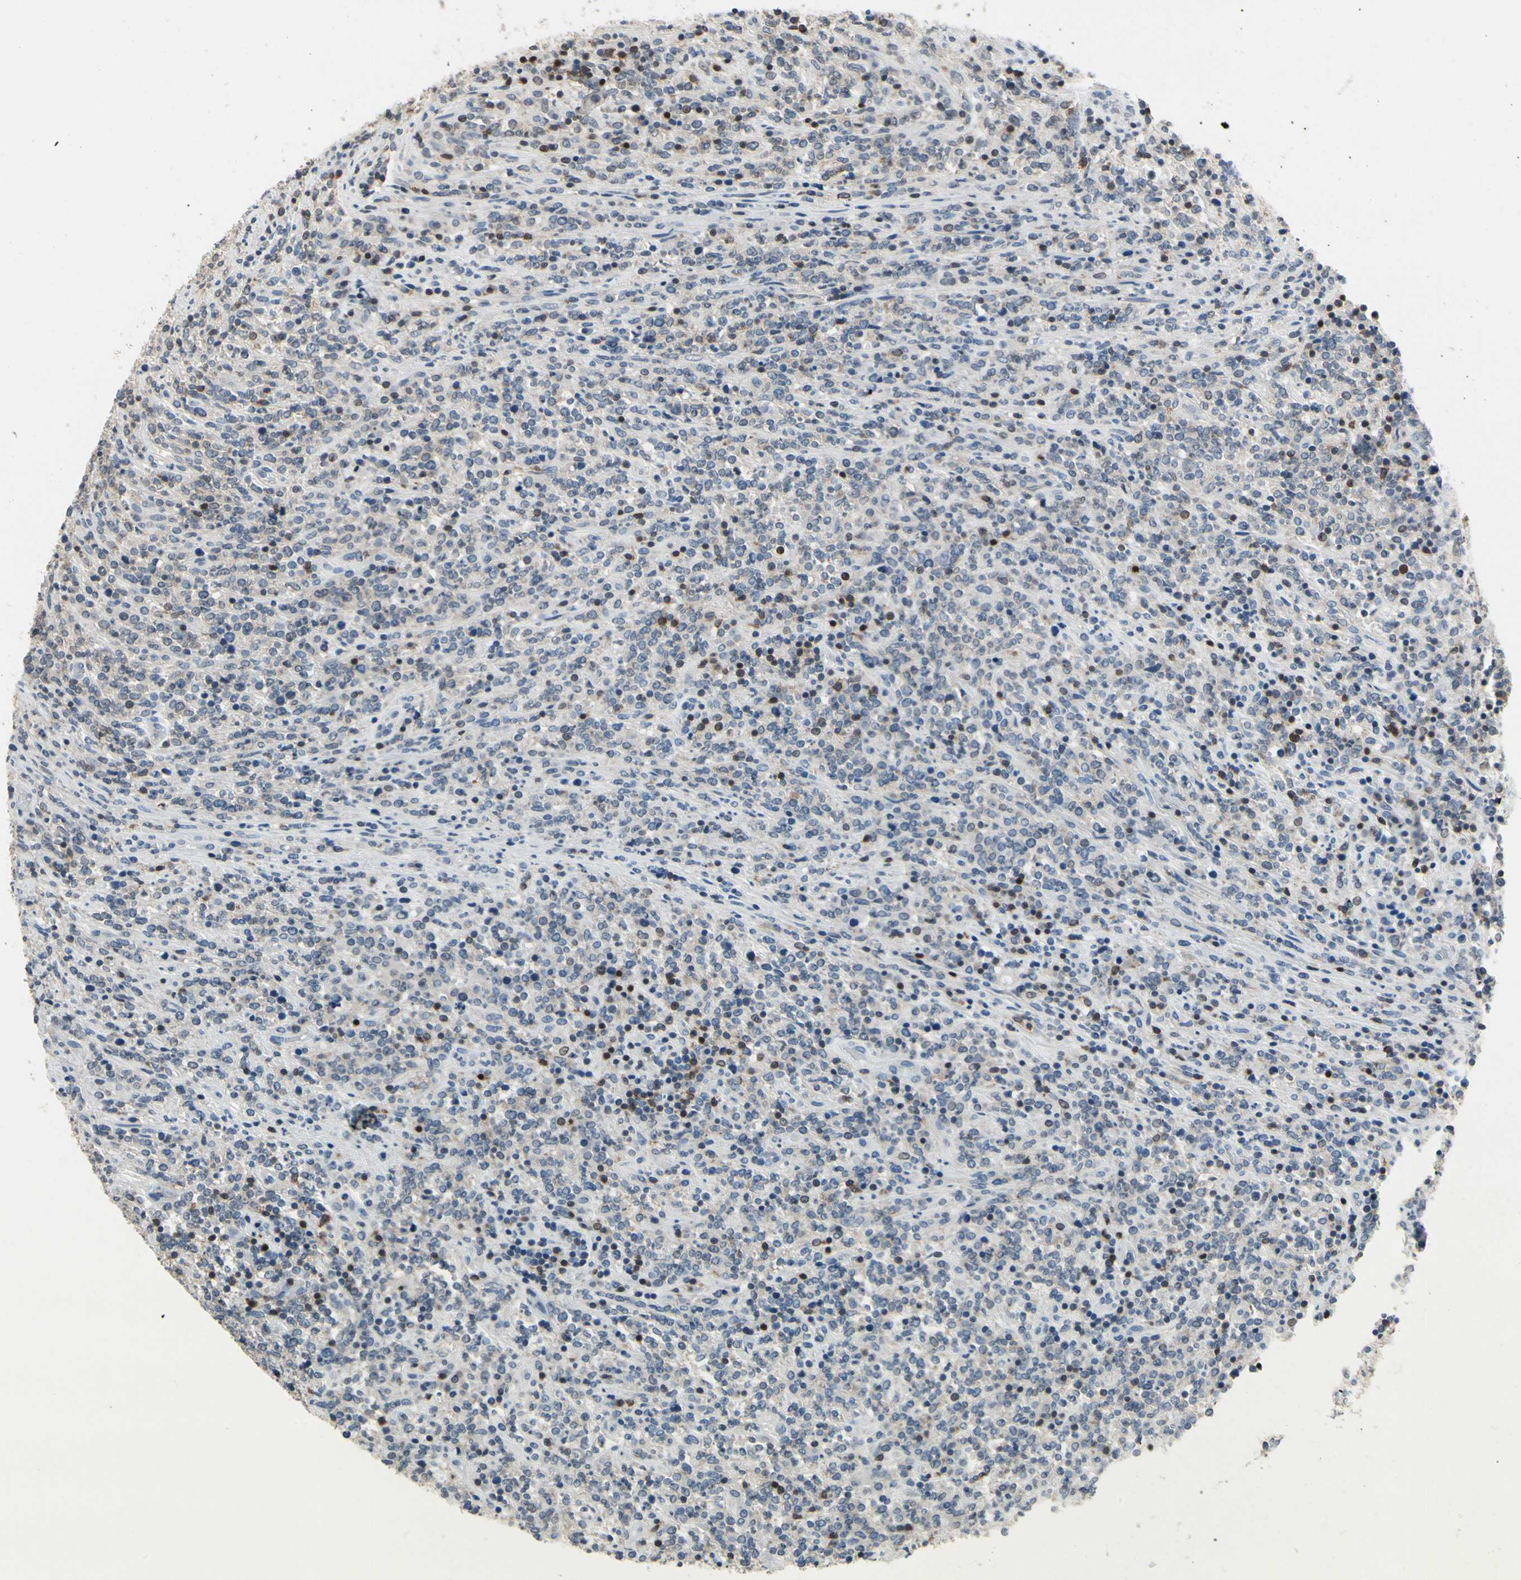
{"staining": {"intensity": "negative", "quantity": "none", "location": "none"}, "tissue": "lymphoma", "cell_type": "Tumor cells", "image_type": "cancer", "snomed": [{"axis": "morphology", "description": "Malignant lymphoma, non-Hodgkin's type, High grade"}, {"axis": "topography", "description": "Soft tissue"}], "caption": "High magnification brightfield microscopy of lymphoma stained with DAB (brown) and counterstained with hematoxylin (blue): tumor cells show no significant positivity.", "gene": "NFATC2", "patient": {"sex": "male", "age": 18}}